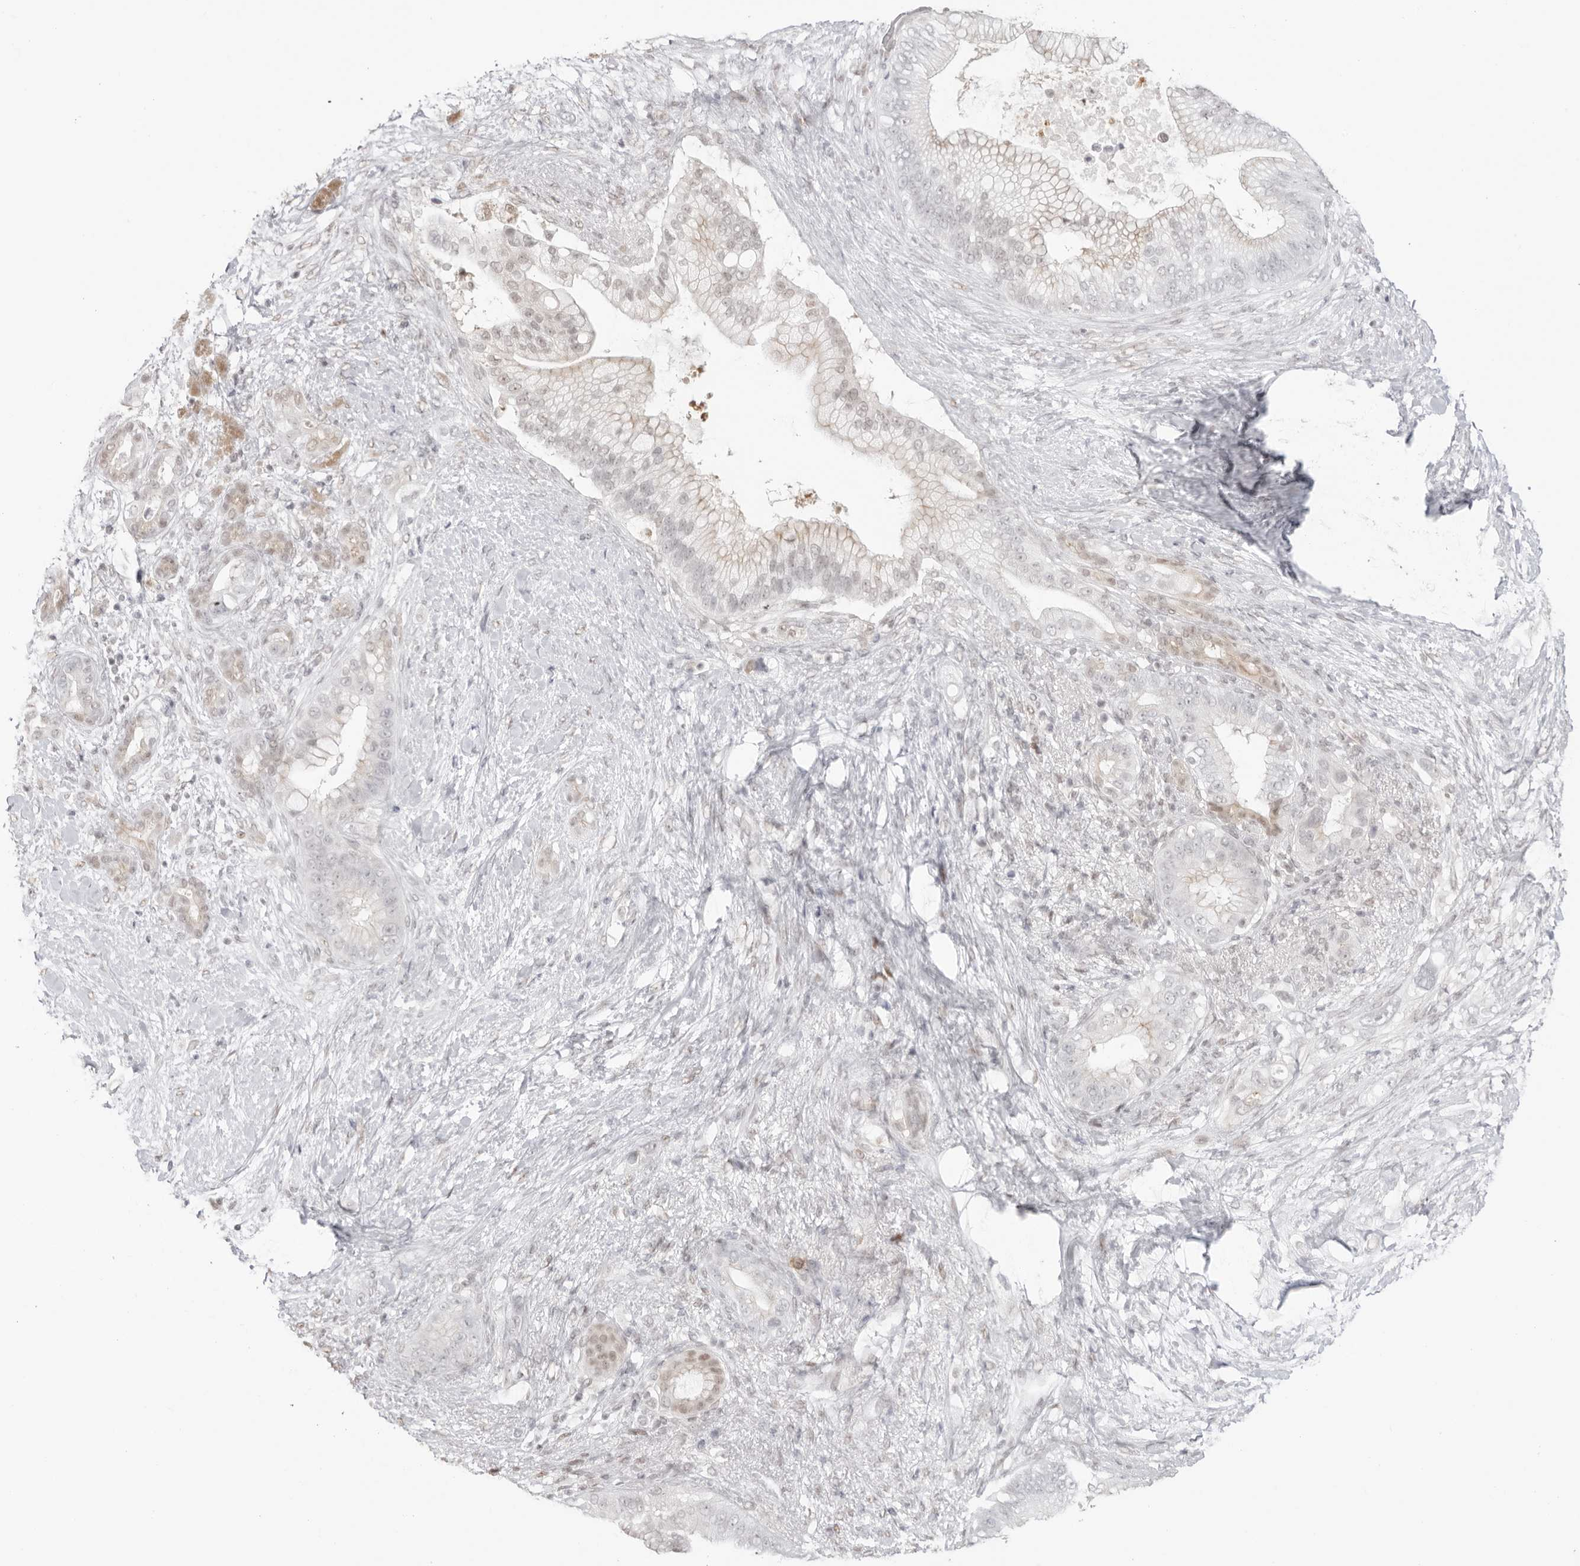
{"staining": {"intensity": "weak", "quantity": "<25%", "location": "cytoplasmic/membranous,nuclear"}, "tissue": "pancreatic cancer", "cell_type": "Tumor cells", "image_type": "cancer", "snomed": [{"axis": "morphology", "description": "Adenocarcinoma, NOS"}, {"axis": "topography", "description": "Pancreas"}], "caption": "Immunohistochemical staining of human pancreatic adenocarcinoma exhibits no significant positivity in tumor cells.", "gene": "RNF146", "patient": {"sex": "male", "age": 53}}